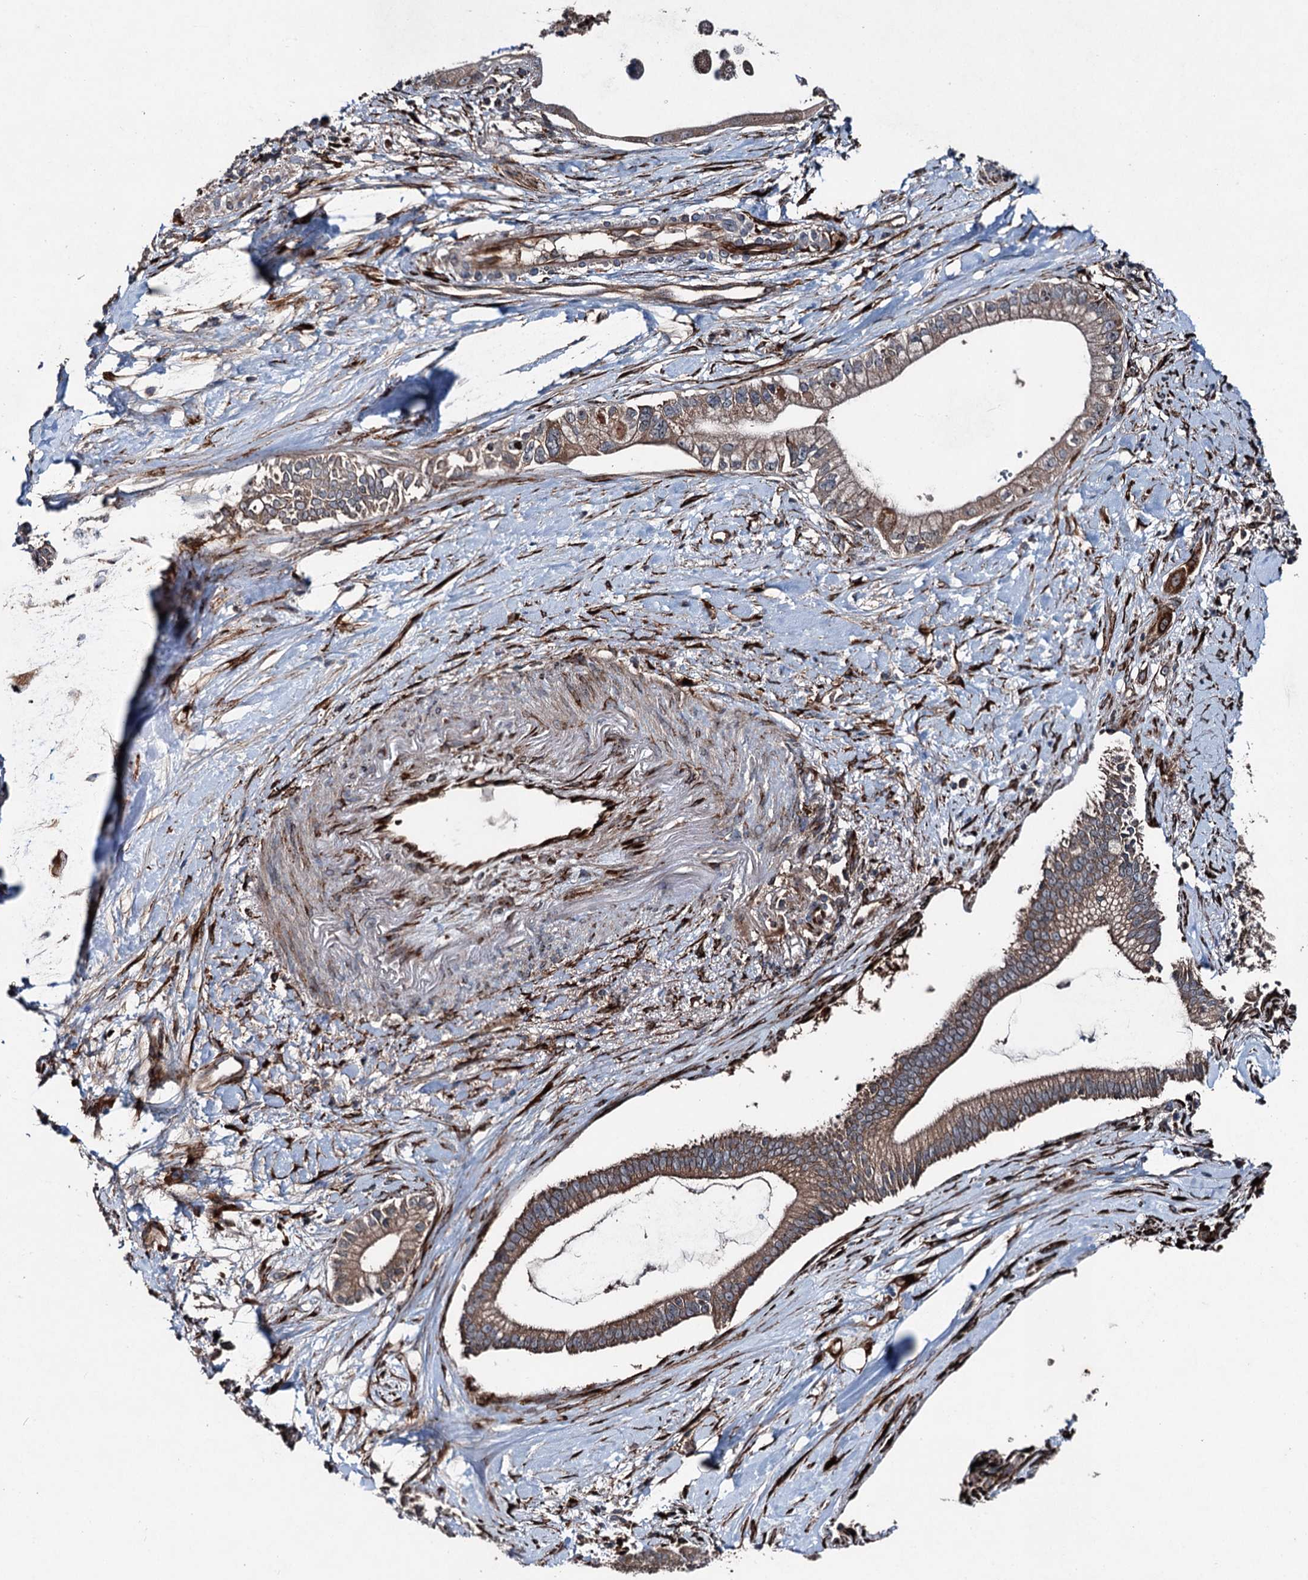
{"staining": {"intensity": "moderate", "quantity": ">75%", "location": "cytoplasmic/membranous"}, "tissue": "pancreatic cancer", "cell_type": "Tumor cells", "image_type": "cancer", "snomed": [{"axis": "morphology", "description": "Adenocarcinoma, NOS"}, {"axis": "topography", "description": "Pancreas"}], "caption": "Immunohistochemistry (IHC) of human pancreatic cancer demonstrates medium levels of moderate cytoplasmic/membranous expression in about >75% of tumor cells.", "gene": "DDIAS", "patient": {"sex": "male", "age": 68}}